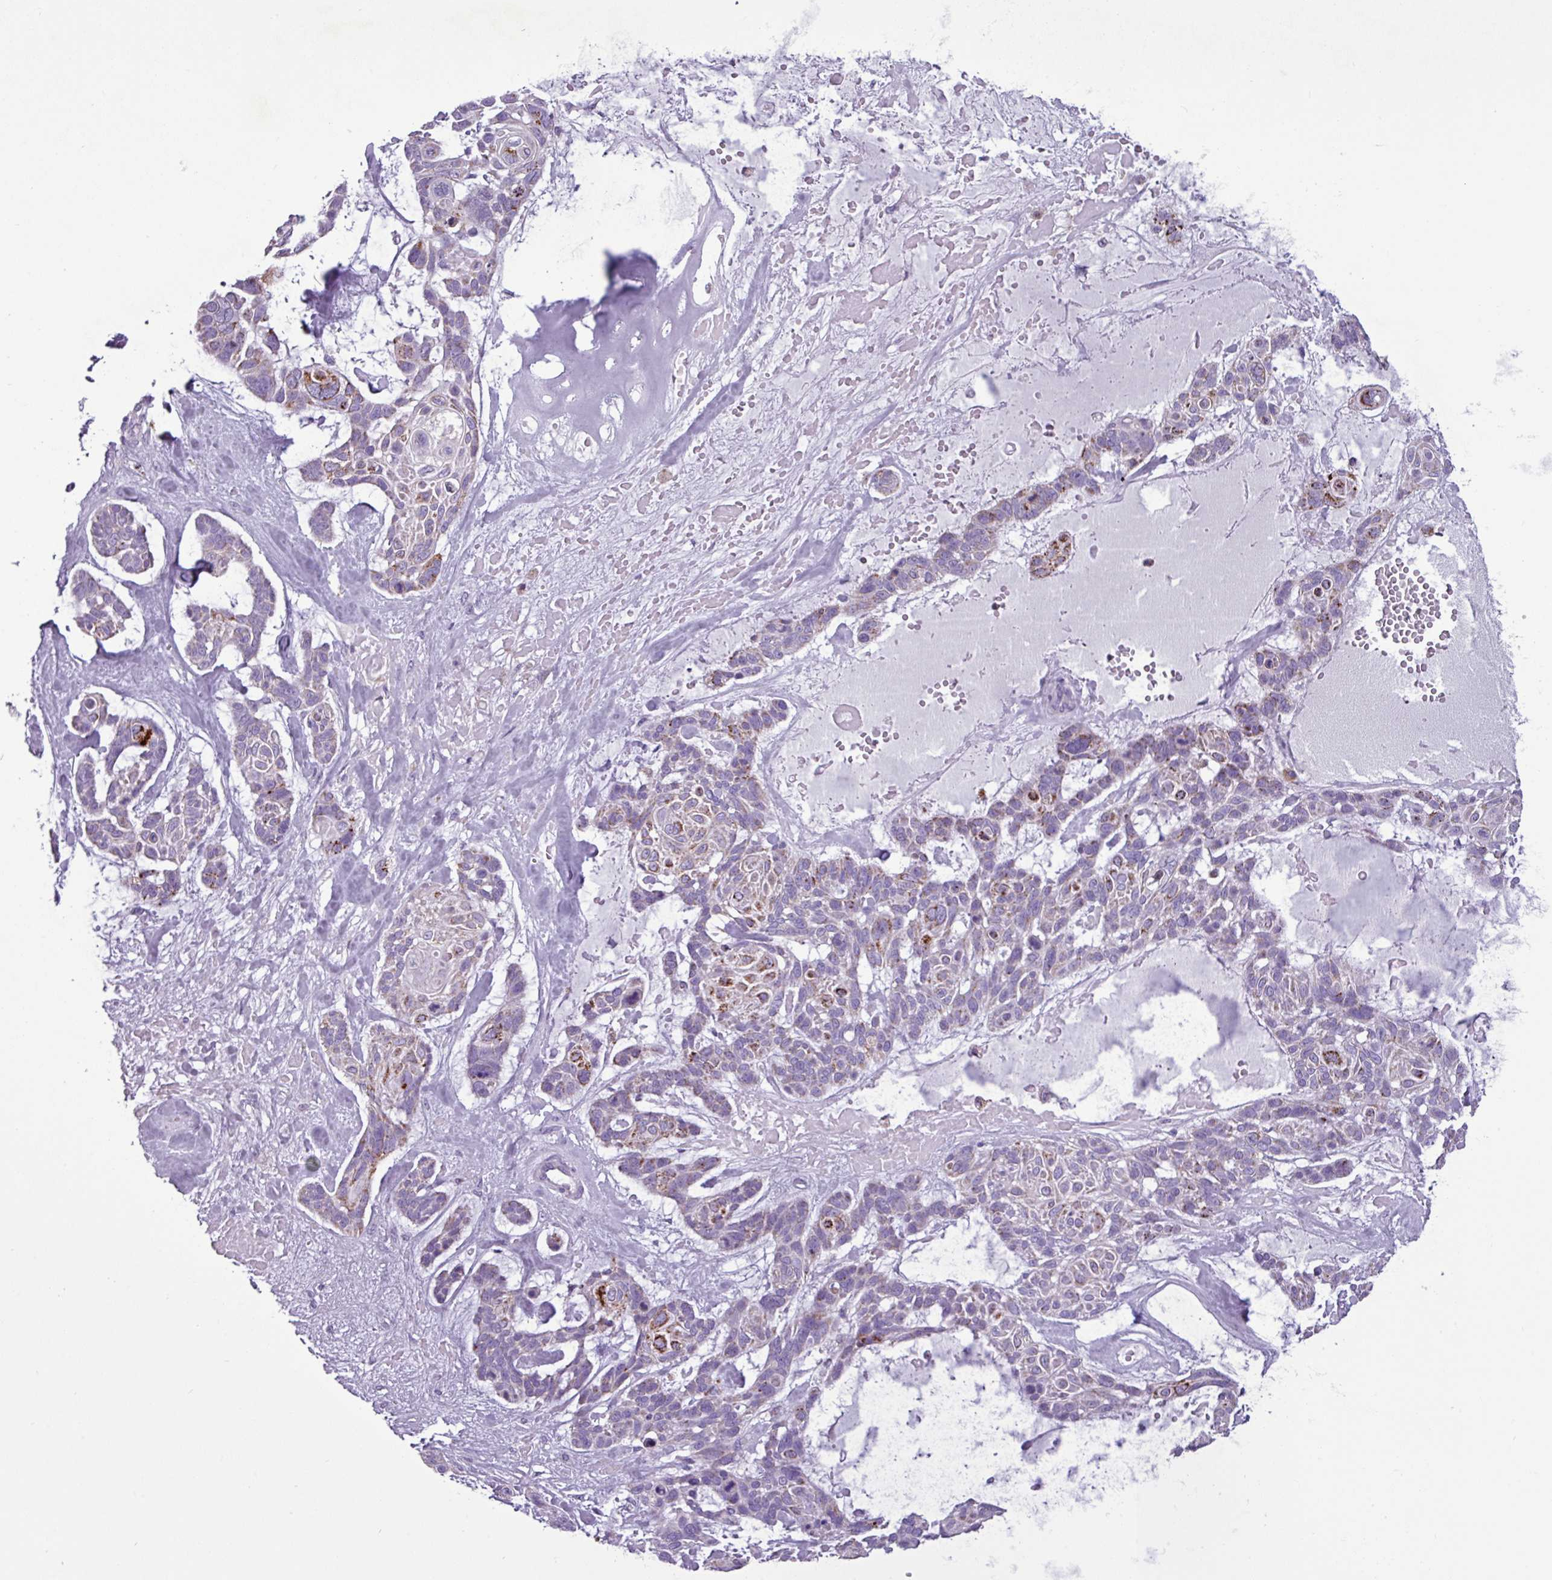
{"staining": {"intensity": "moderate", "quantity": "<25%", "location": "cytoplasmic/membranous"}, "tissue": "skin cancer", "cell_type": "Tumor cells", "image_type": "cancer", "snomed": [{"axis": "morphology", "description": "Basal cell carcinoma"}, {"axis": "topography", "description": "Skin"}], "caption": "Immunohistochemical staining of human skin cancer (basal cell carcinoma) exhibits low levels of moderate cytoplasmic/membranous positivity in about <25% of tumor cells.", "gene": "ZNF667", "patient": {"sex": "male", "age": 88}}